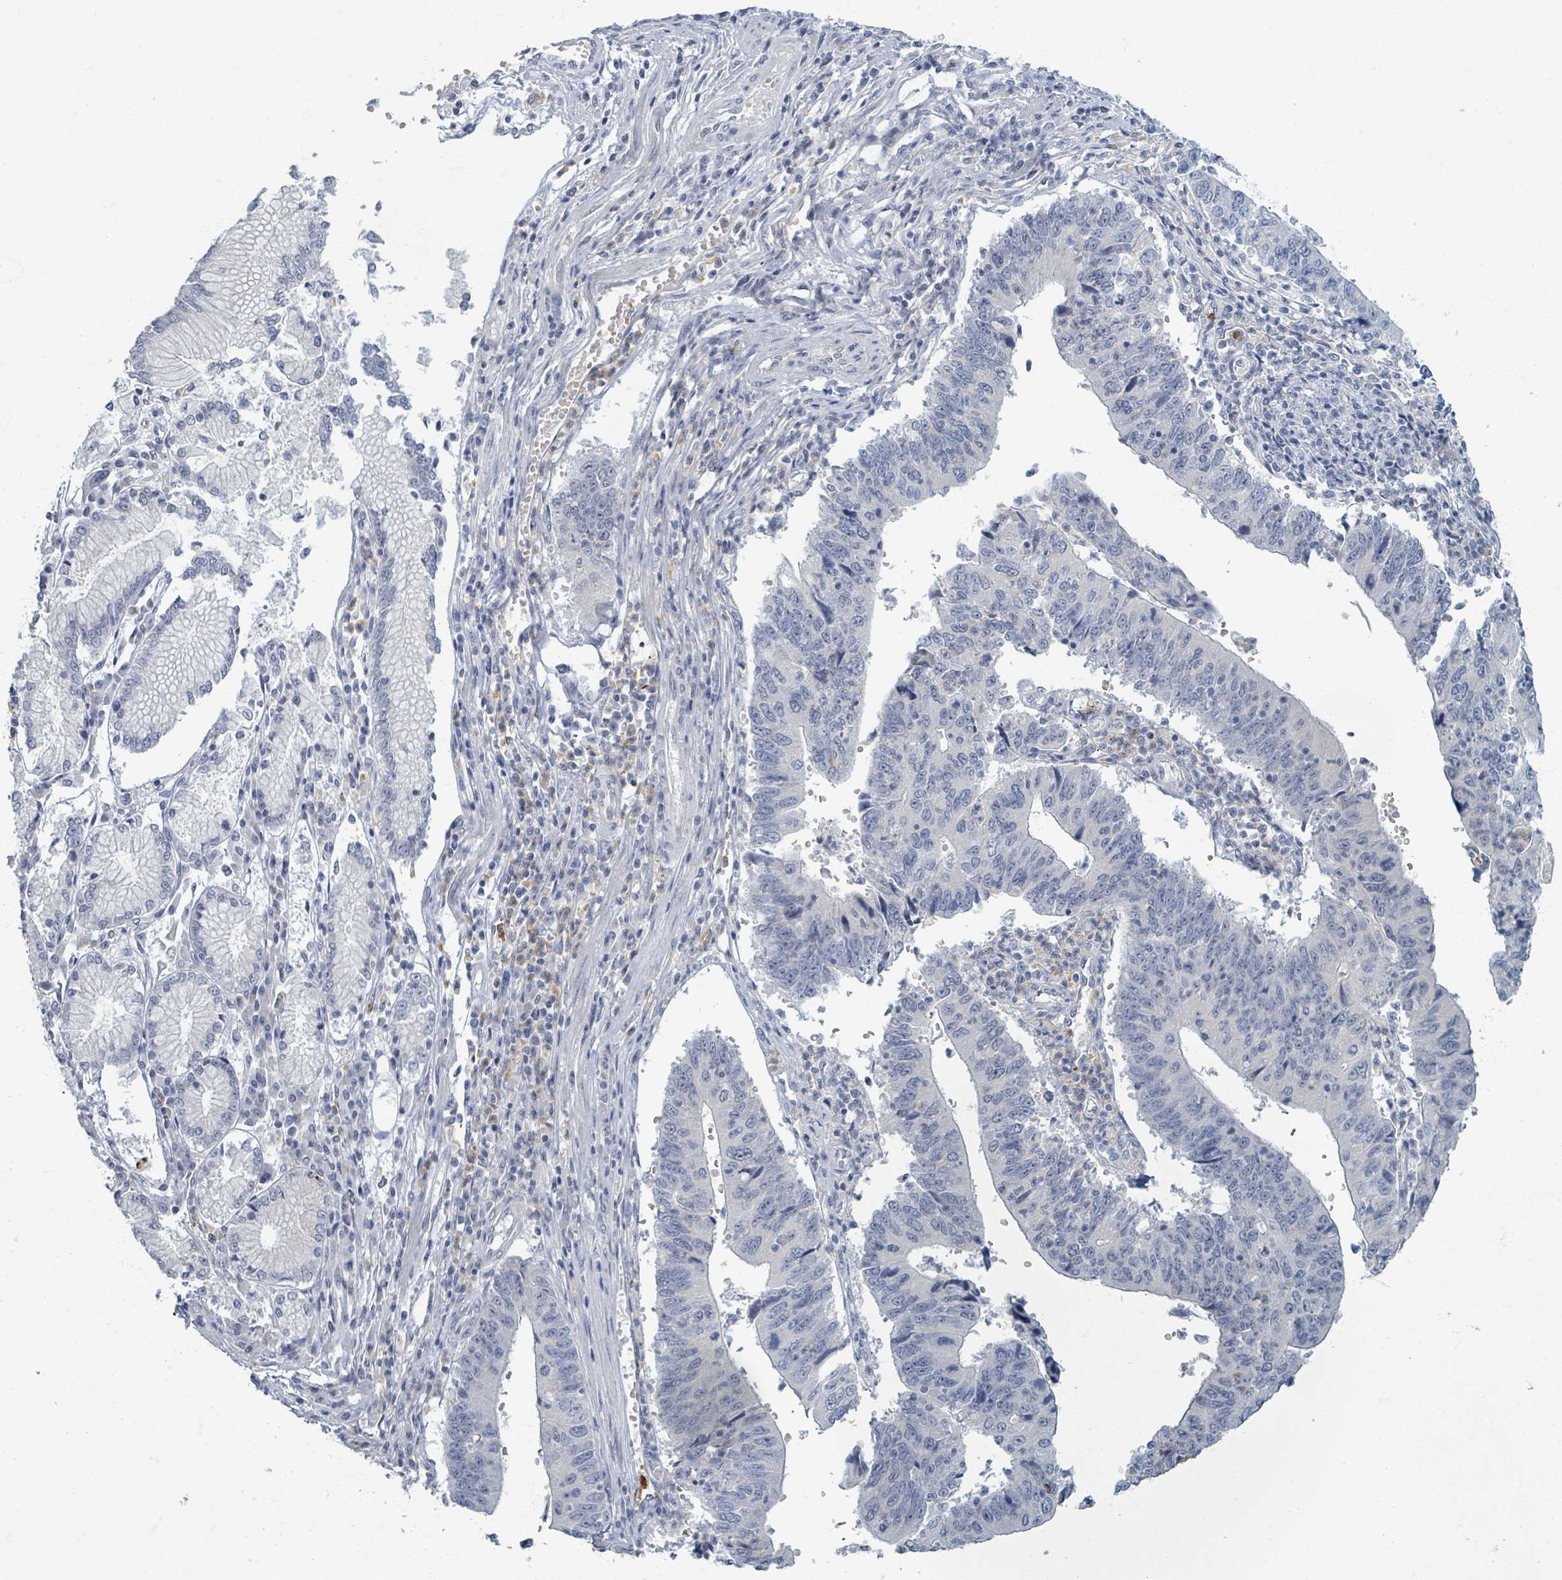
{"staining": {"intensity": "negative", "quantity": "none", "location": "none"}, "tissue": "stomach cancer", "cell_type": "Tumor cells", "image_type": "cancer", "snomed": [{"axis": "morphology", "description": "Adenocarcinoma, NOS"}, {"axis": "topography", "description": "Stomach"}], "caption": "This is a image of IHC staining of stomach cancer (adenocarcinoma), which shows no positivity in tumor cells. Nuclei are stained in blue.", "gene": "WNT11", "patient": {"sex": "male", "age": 59}}